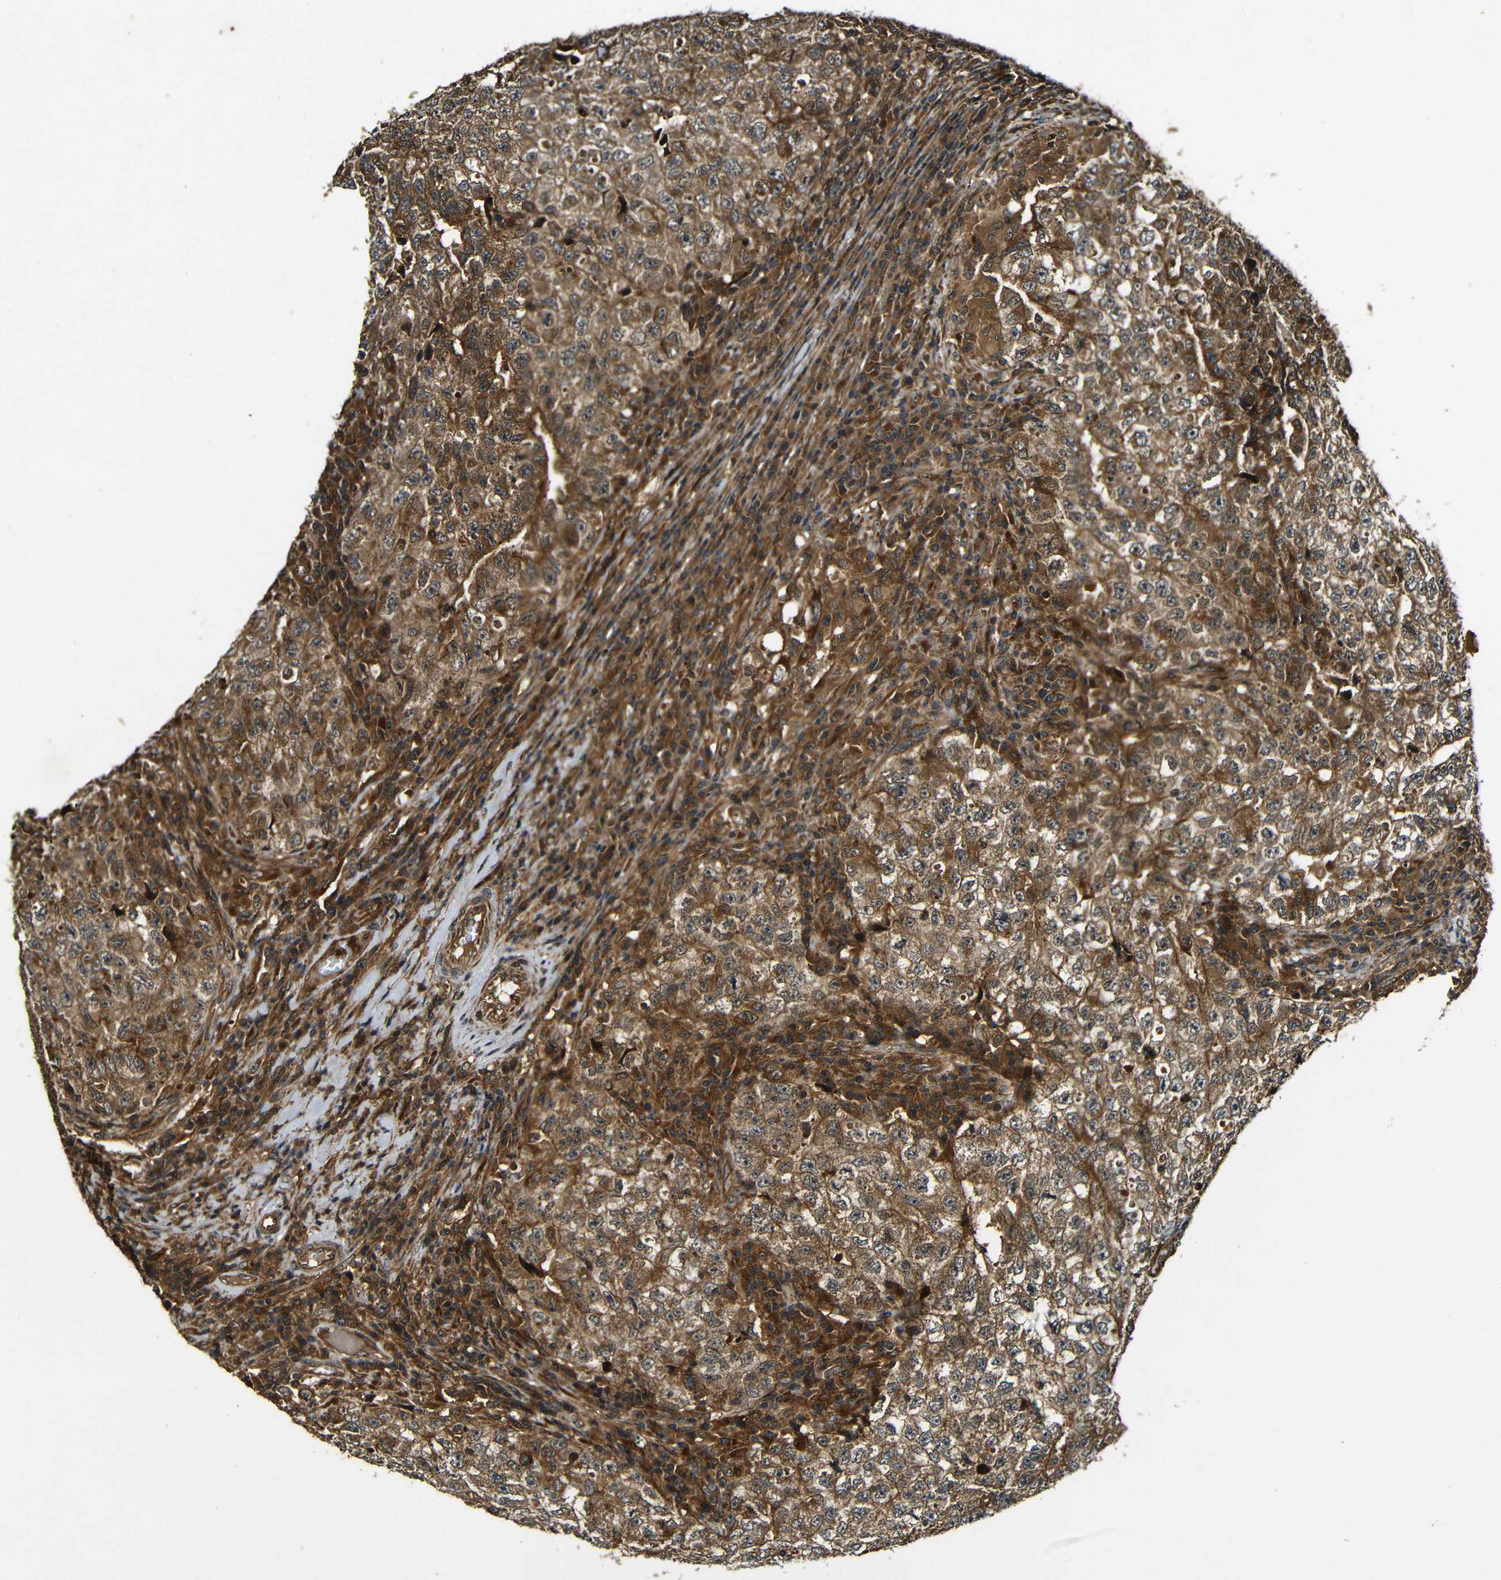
{"staining": {"intensity": "moderate", "quantity": ">75%", "location": "cytoplasmic/membranous"}, "tissue": "testis cancer", "cell_type": "Tumor cells", "image_type": "cancer", "snomed": [{"axis": "morphology", "description": "Necrosis, NOS"}, {"axis": "morphology", "description": "Carcinoma, Embryonal, NOS"}, {"axis": "topography", "description": "Testis"}], "caption": "The micrograph shows staining of embryonal carcinoma (testis), revealing moderate cytoplasmic/membranous protein expression (brown color) within tumor cells.", "gene": "CASP8", "patient": {"sex": "male", "age": 19}}